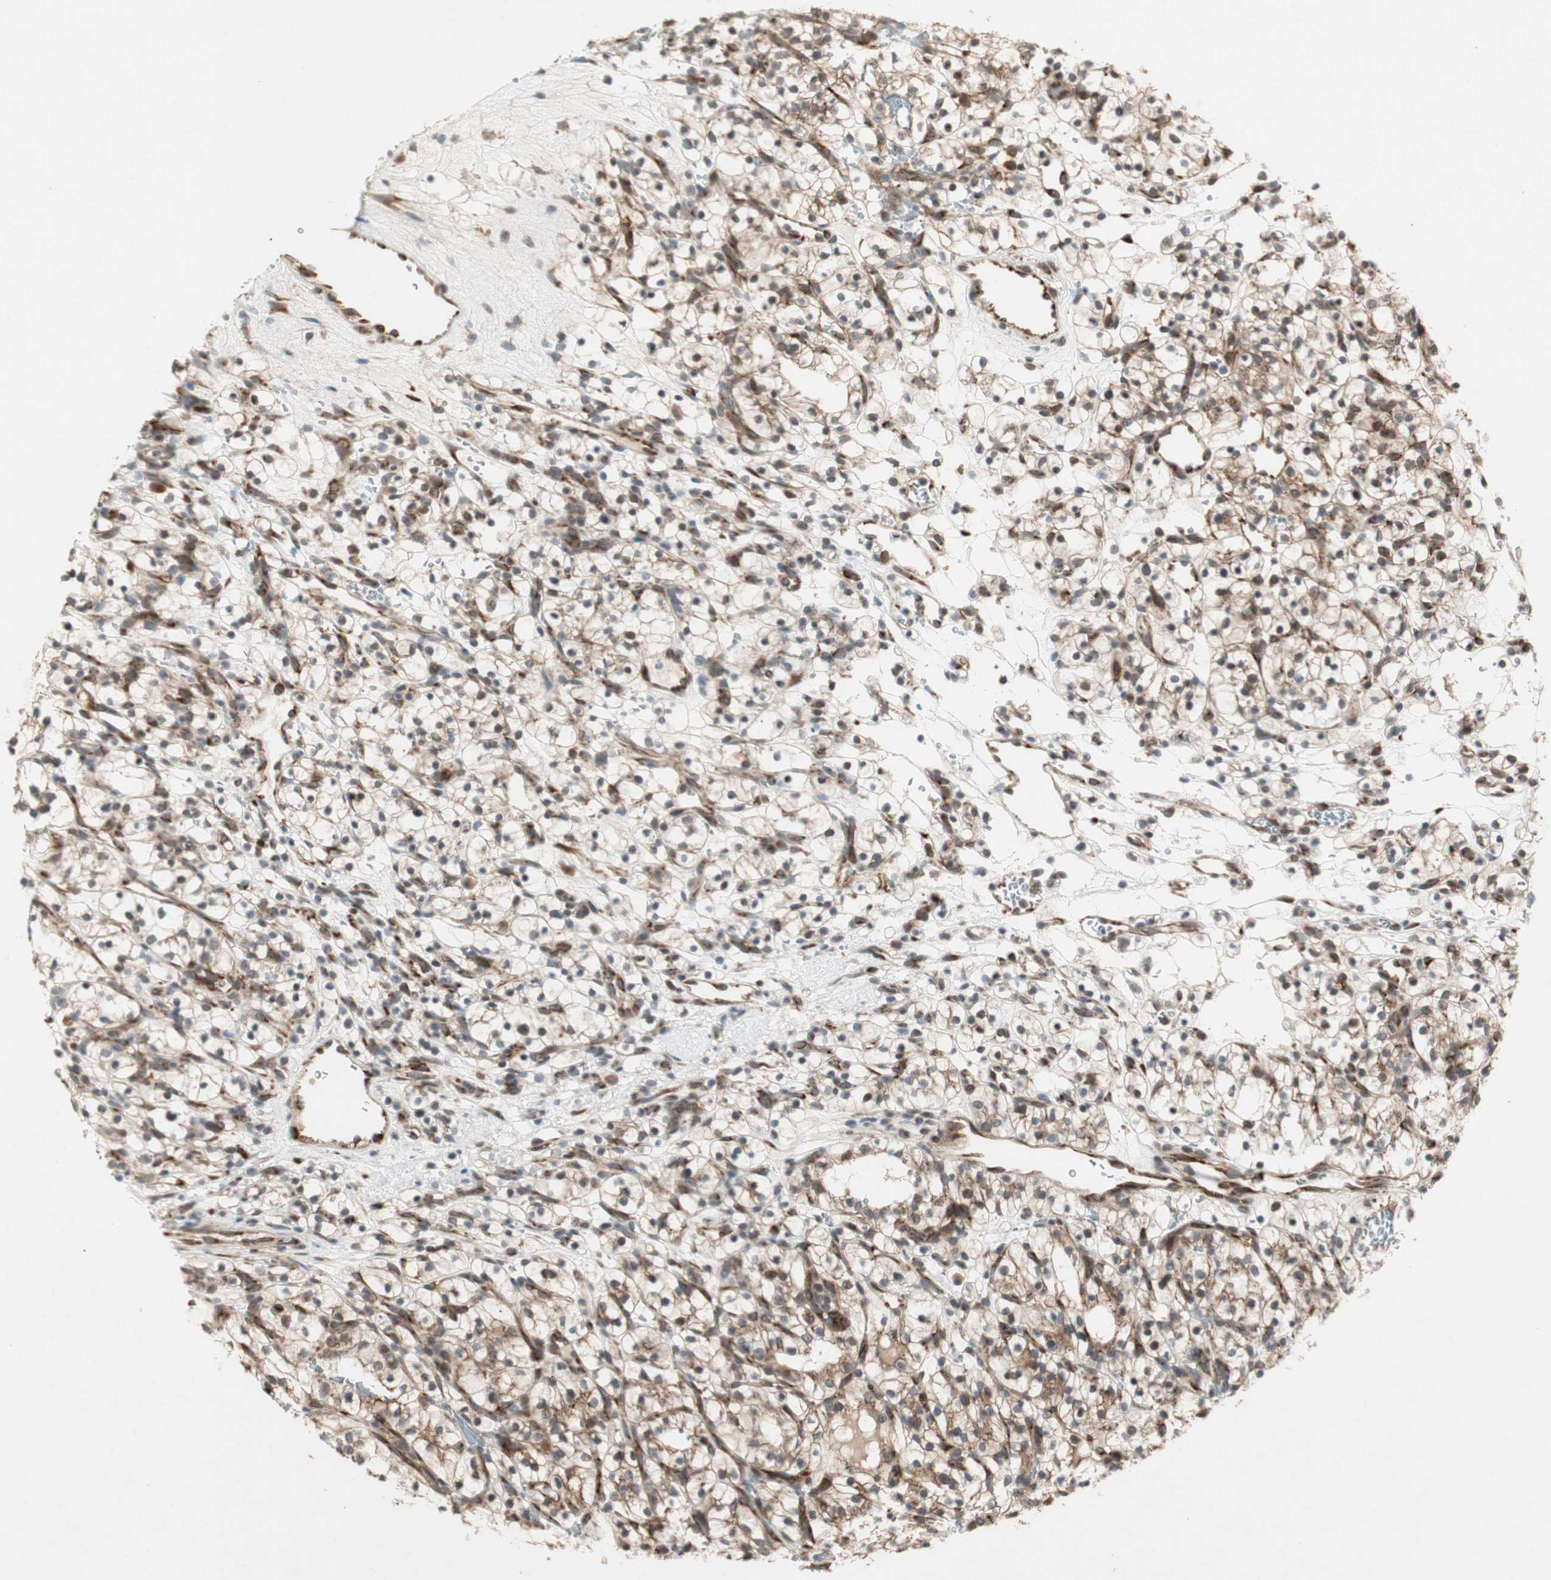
{"staining": {"intensity": "moderate", "quantity": "25%-75%", "location": "cytoplasmic/membranous"}, "tissue": "renal cancer", "cell_type": "Tumor cells", "image_type": "cancer", "snomed": [{"axis": "morphology", "description": "Adenocarcinoma, NOS"}, {"axis": "topography", "description": "Kidney"}], "caption": "Immunohistochemical staining of human adenocarcinoma (renal) exhibits medium levels of moderate cytoplasmic/membranous protein staining in about 25%-75% of tumor cells.", "gene": "ZNF37A", "patient": {"sex": "female", "age": 57}}